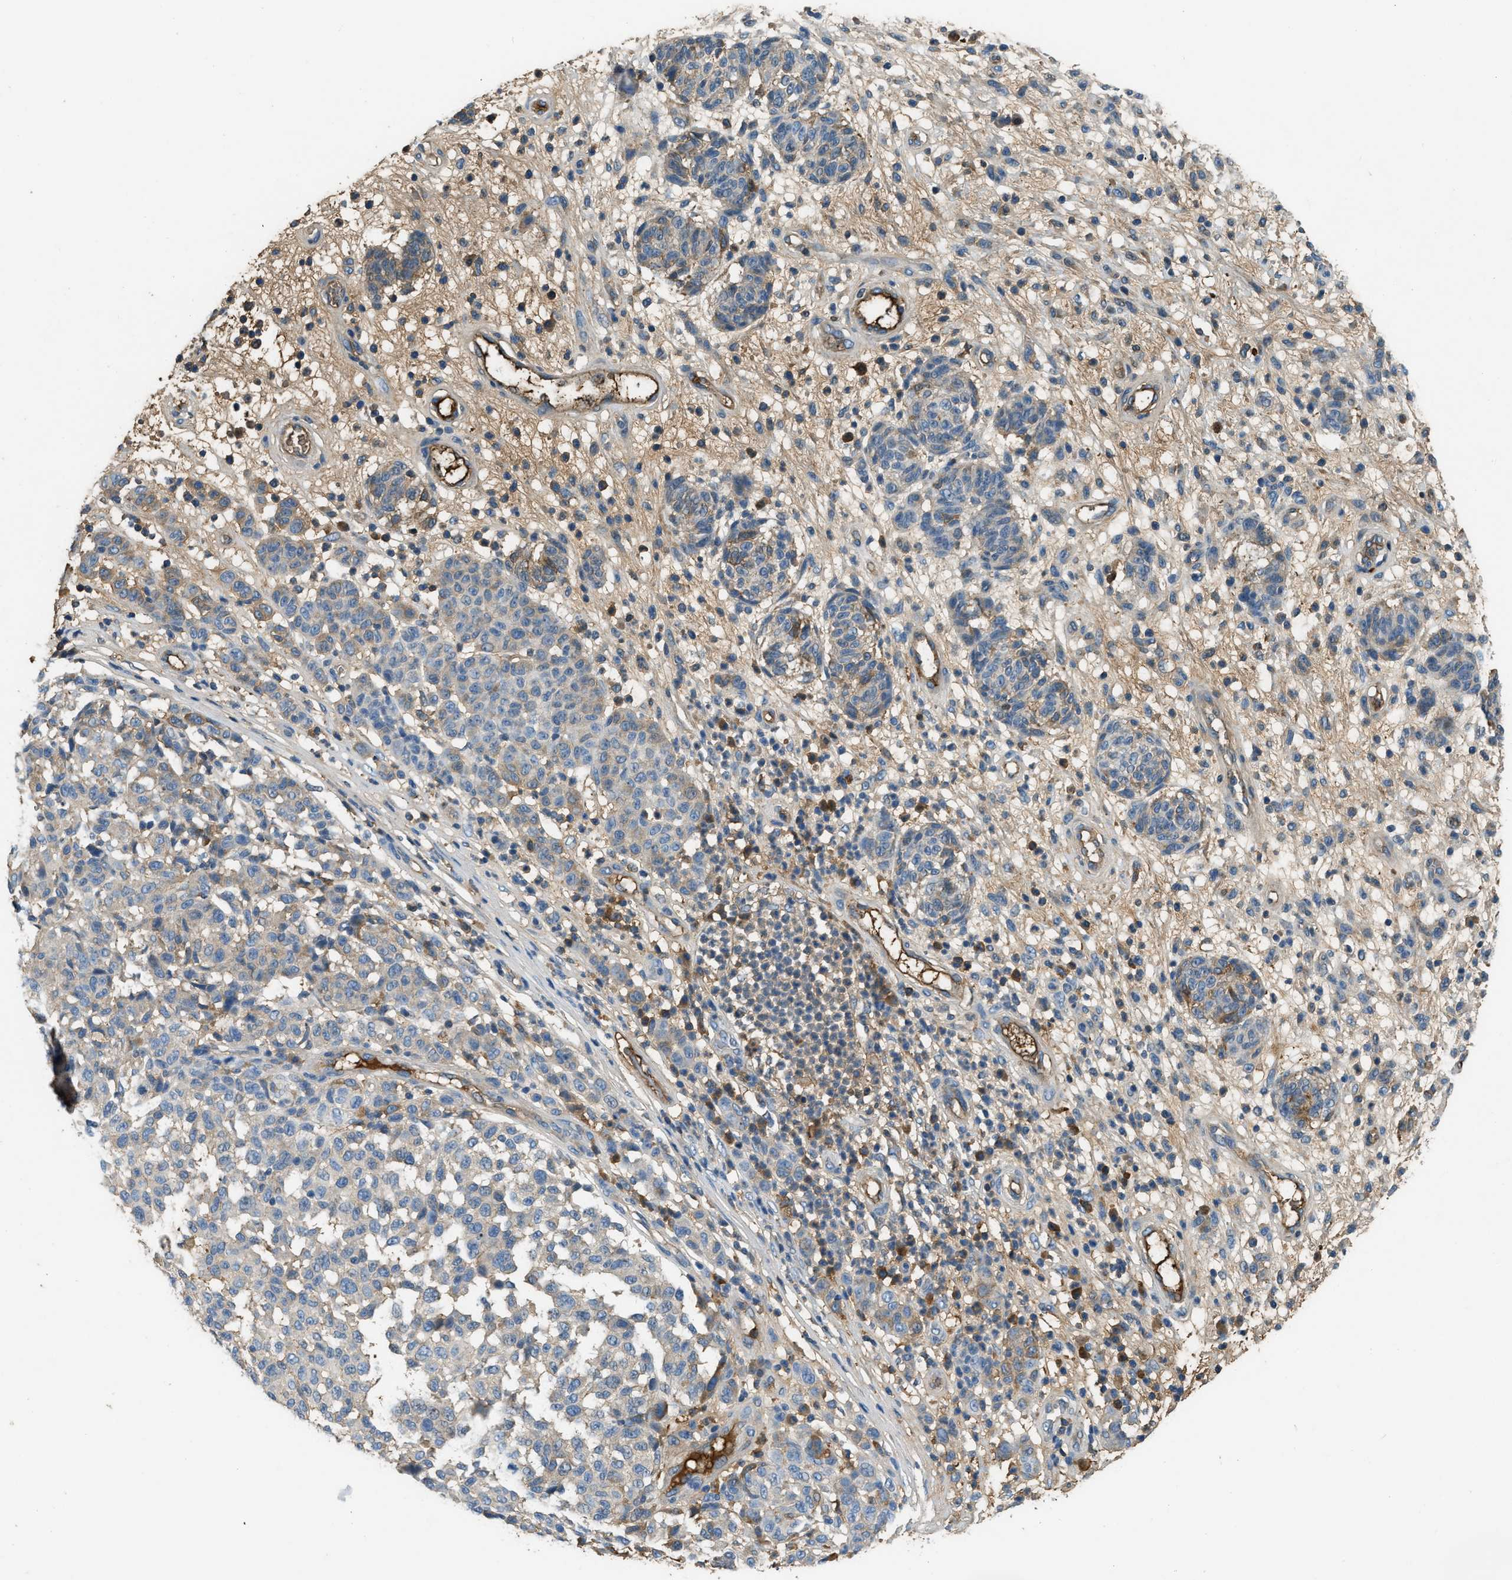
{"staining": {"intensity": "moderate", "quantity": "<25%", "location": "cytoplasmic/membranous"}, "tissue": "melanoma", "cell_type": "Tumor cells", "image_type": "cancer", "snomed": [{"axis": "morphology", "description": "Malignant melanoma, NOS"}, {"axis": "topography", "description": "Skin"}], "caption": "A high-resolution image shows IHC staining of melanoma, which displays moderate cytoplasmic/membranous expression in approximately <25% of tumor cells.", "gene": "STC1", "patient": {"sex": "male", "age": 59}}